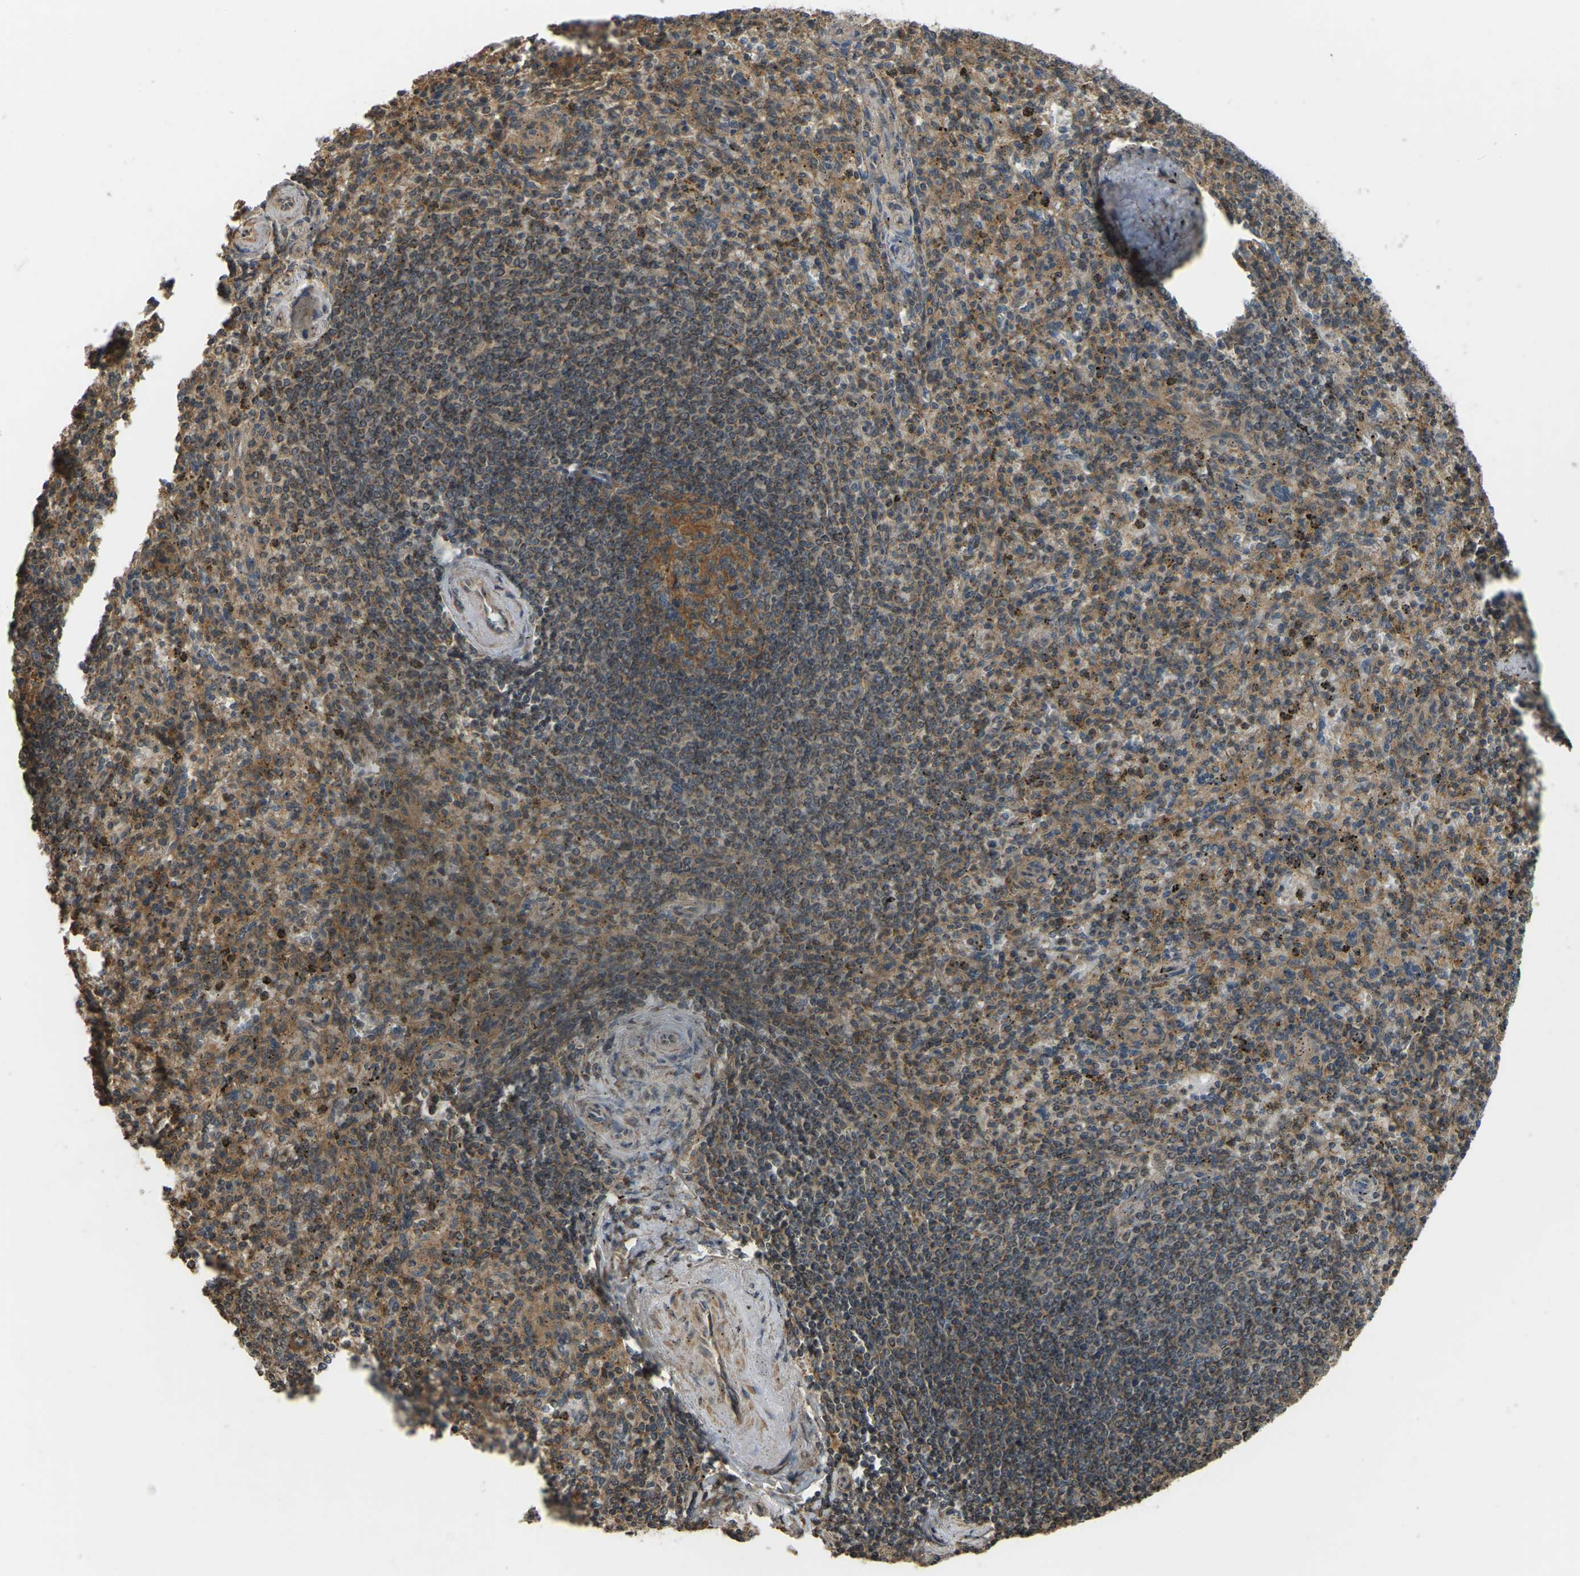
{"staining": {"intensity": "moderate", "quantity": ">75%", "location": "cytoplasmic/membranous"}, "tissue": "spleen", "cell_type": "Cells in red pulp", "image_type": "normal", "snomed": [{"axis": "morphology", "description": "Normal tissue, NOS"}, {"axis": "topography", "description": "Spleen"}], "caption": "The immunohistochemical stain highlights moderate cytoplasmic/membranous positivity in cells in red pulp of unremarkable spleen.", "gene": "GNG2", "patient": {"sex": "male", "age": 72}}